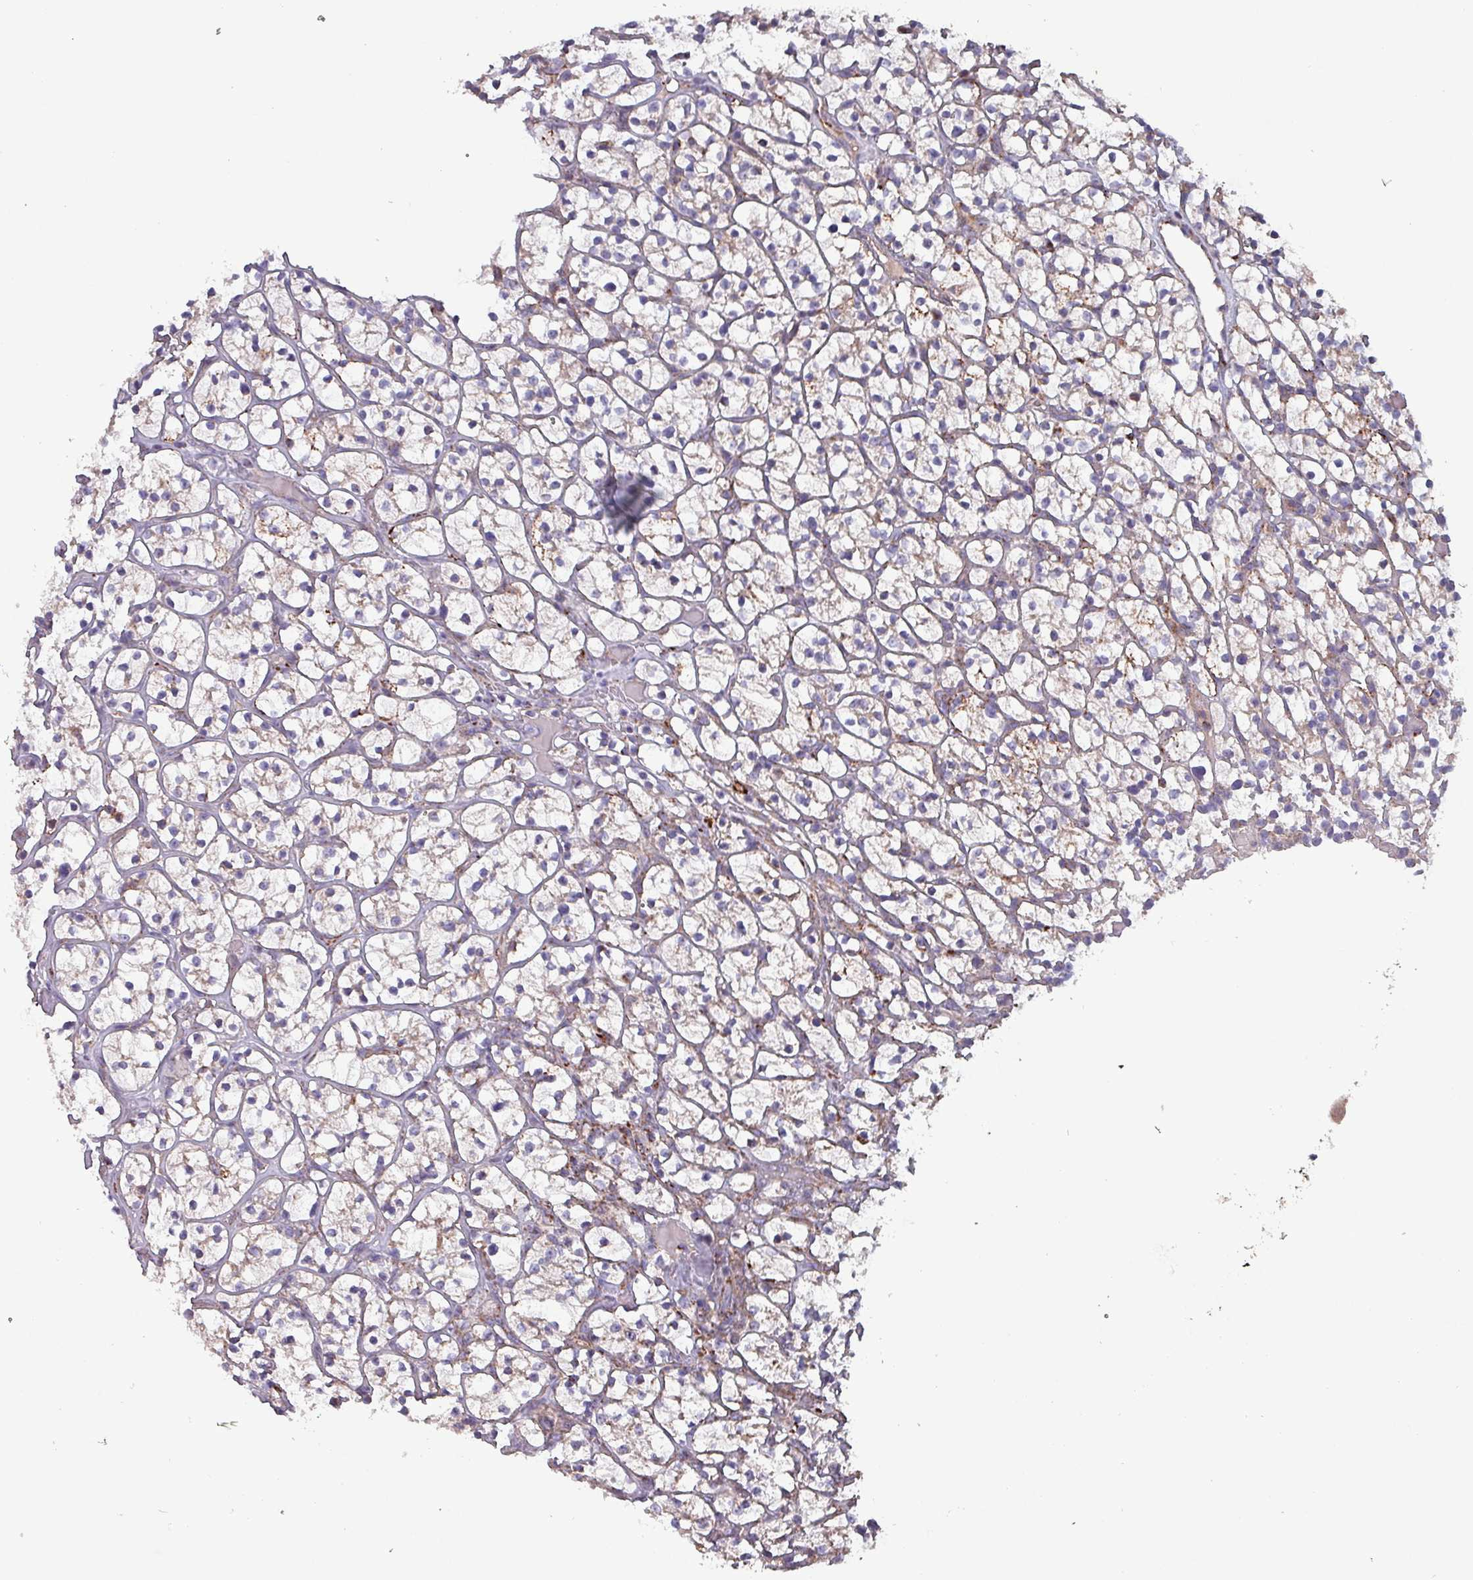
{"staining": {"intensity": "weak", "quantity": "25%-75%", "location": "cytoplasmic/membranous"}, "tissue": "renal cancer", "cell_type": "Tumor cells", "image_type": "cancer", "snomed": [{"axis": "morphology", "description": "Adenocarcinoma, NOS"}, {"axis": "topography", "description": "Kidney"}], "caption": "Renal cancer (adenocarcinoma) stained for a protein (brown) demonstrates weak cytoplasmic/membranous positive expression in approximately 25%-75% of tumor cells.", "gene": "ZNF322", "patient": {"sex": "female", "age": 64}}